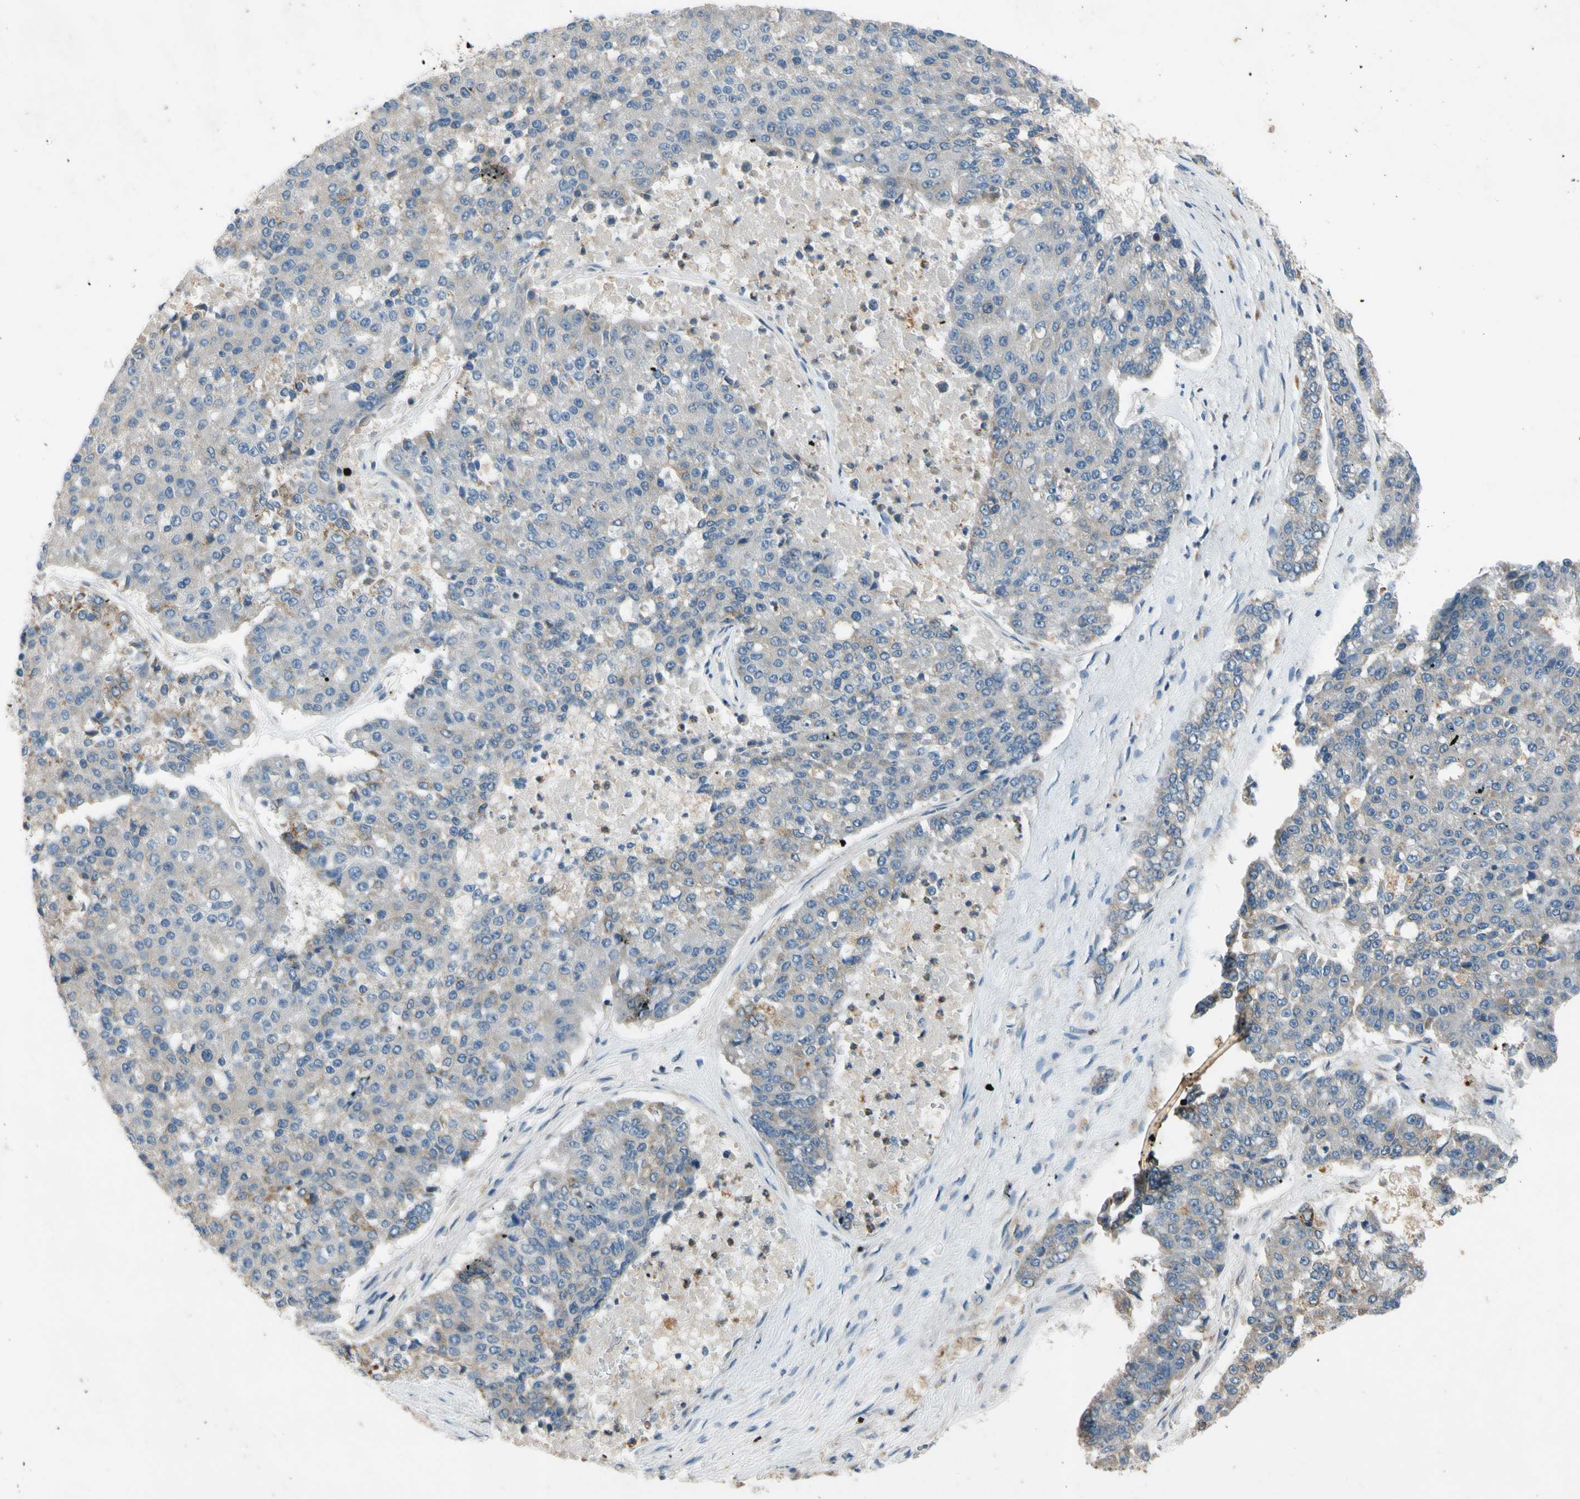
{"staining": {"intensity": "negative", "quantity": "none", "location": "none"}, "tissue": "pancreatic cancer", "cell_type": "Tumor cells", "image_type": "cancer", "snomed": [{"axis": "morphology", "description": "Adenocarcinoma, NOS"}, {"axis": "topography", "description": "Pancreas"}], "caption": "Pancreatic adenocarcinoma was stained to show a protein in brown. There is no significant expression in tumor cells.", "gene": "TBX21", "patient": {"sex": "male", "age": 50}}